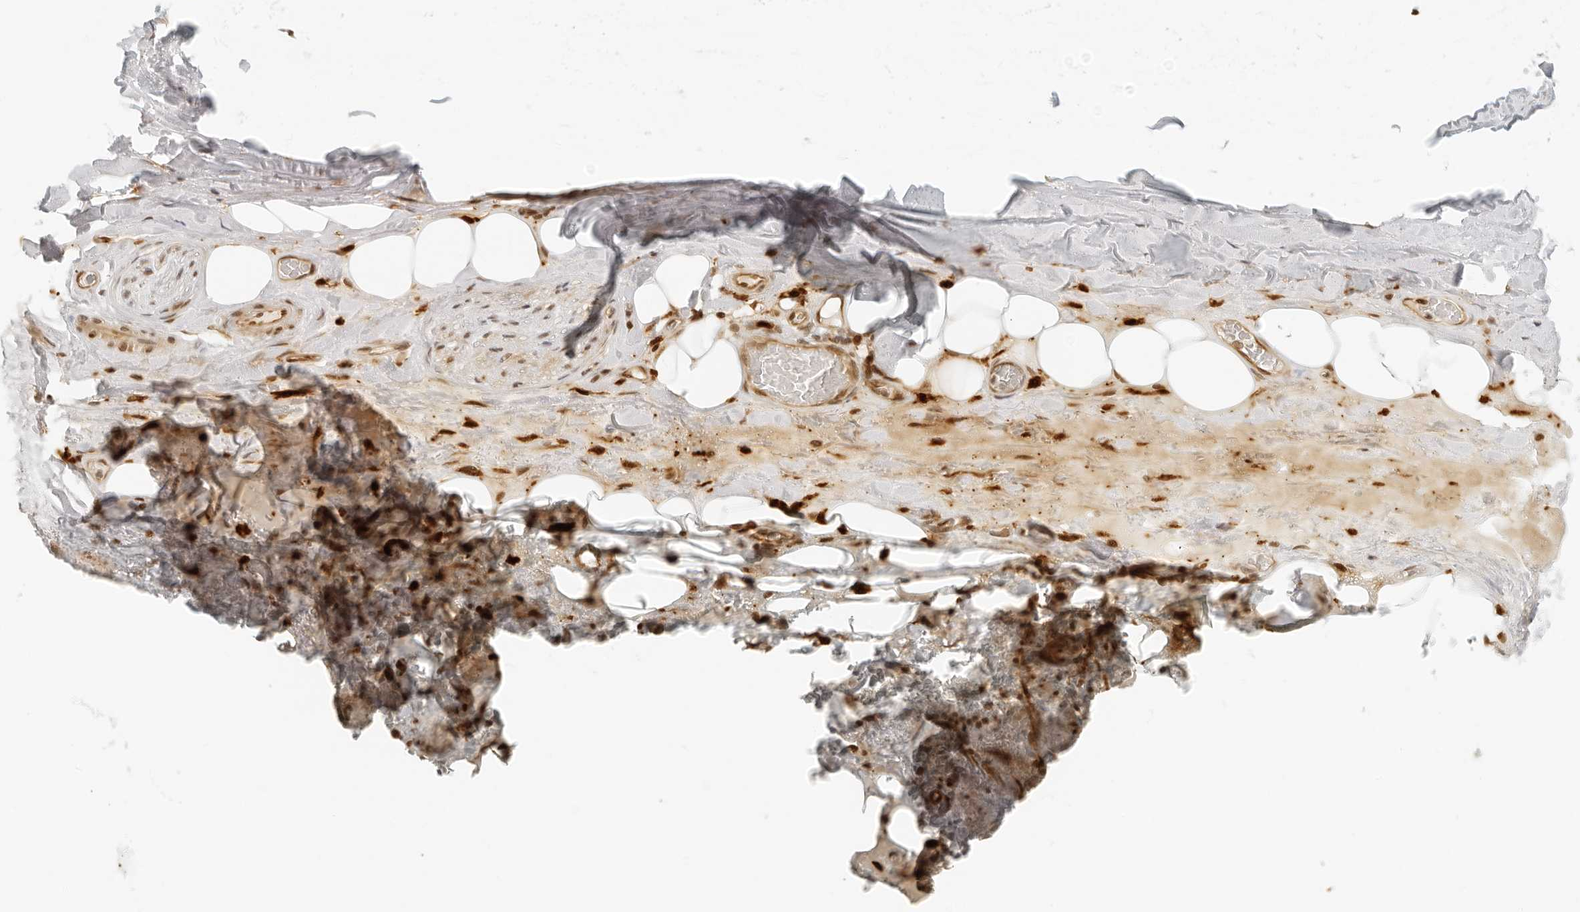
{"staining": {"intensity": "negative", "quantity": "none", "location": "none"}, "tissue": "adipose tissue", "cell_type": "Adipocytes", "image_type": "normal", "snomed": [{"axis": "morphology", "description": "Normal tissue, NOS"}, {"axis": "topography", "description": "Cartilage tissue"}], "caption": "Immunohistochemistry (IHC) photomicrograph of benign adipose tissue stained for a protein (brown), which shows no positivity in adipocytes.", "gene": "ZNF407", "patient": {"sex": "female", "age": 63}}